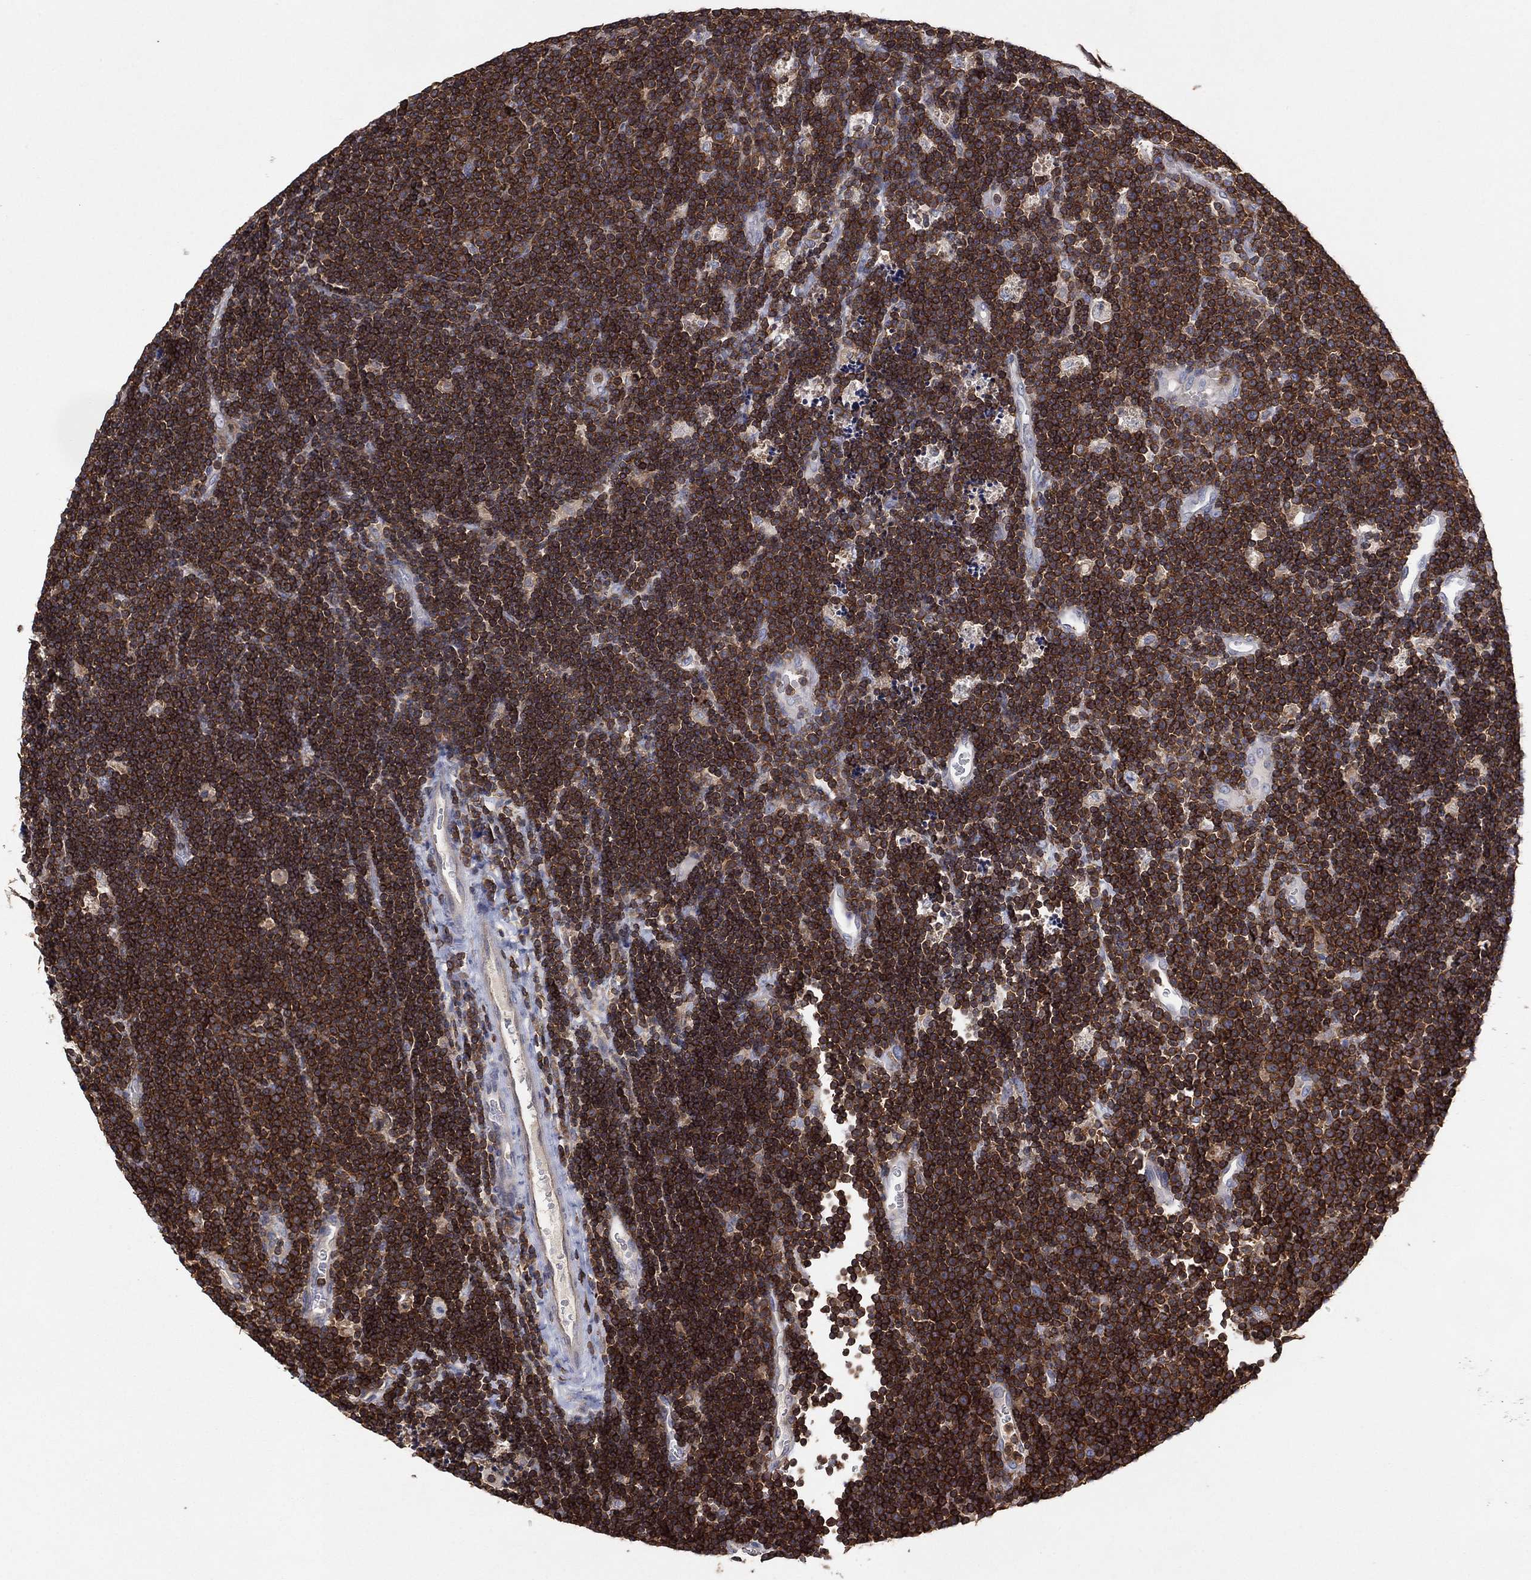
{"staining": {"intensity": "strong", "quantity": ">75%", "location": "cytoplasmic/membranous"}, "tissue": "lymphoma", "cell_type": "Tumor cells", "image_type": "cancer", "snomed": [{"axis": "morphology", "description": "Malignant lymphoma, non-Hodgkin's type, Low grade"}, {"axis": "topography", "description": "Brain"}], "caption": "Human low-grade malignant lymphoma, non-Hodgkin's type stained for a protein (brown) displays strong cytoplasmic/membranous positive positivity in about >75% of tumor cells.", "gene": "DOCK8", "patient": {"sex": "female", "age": 66}}